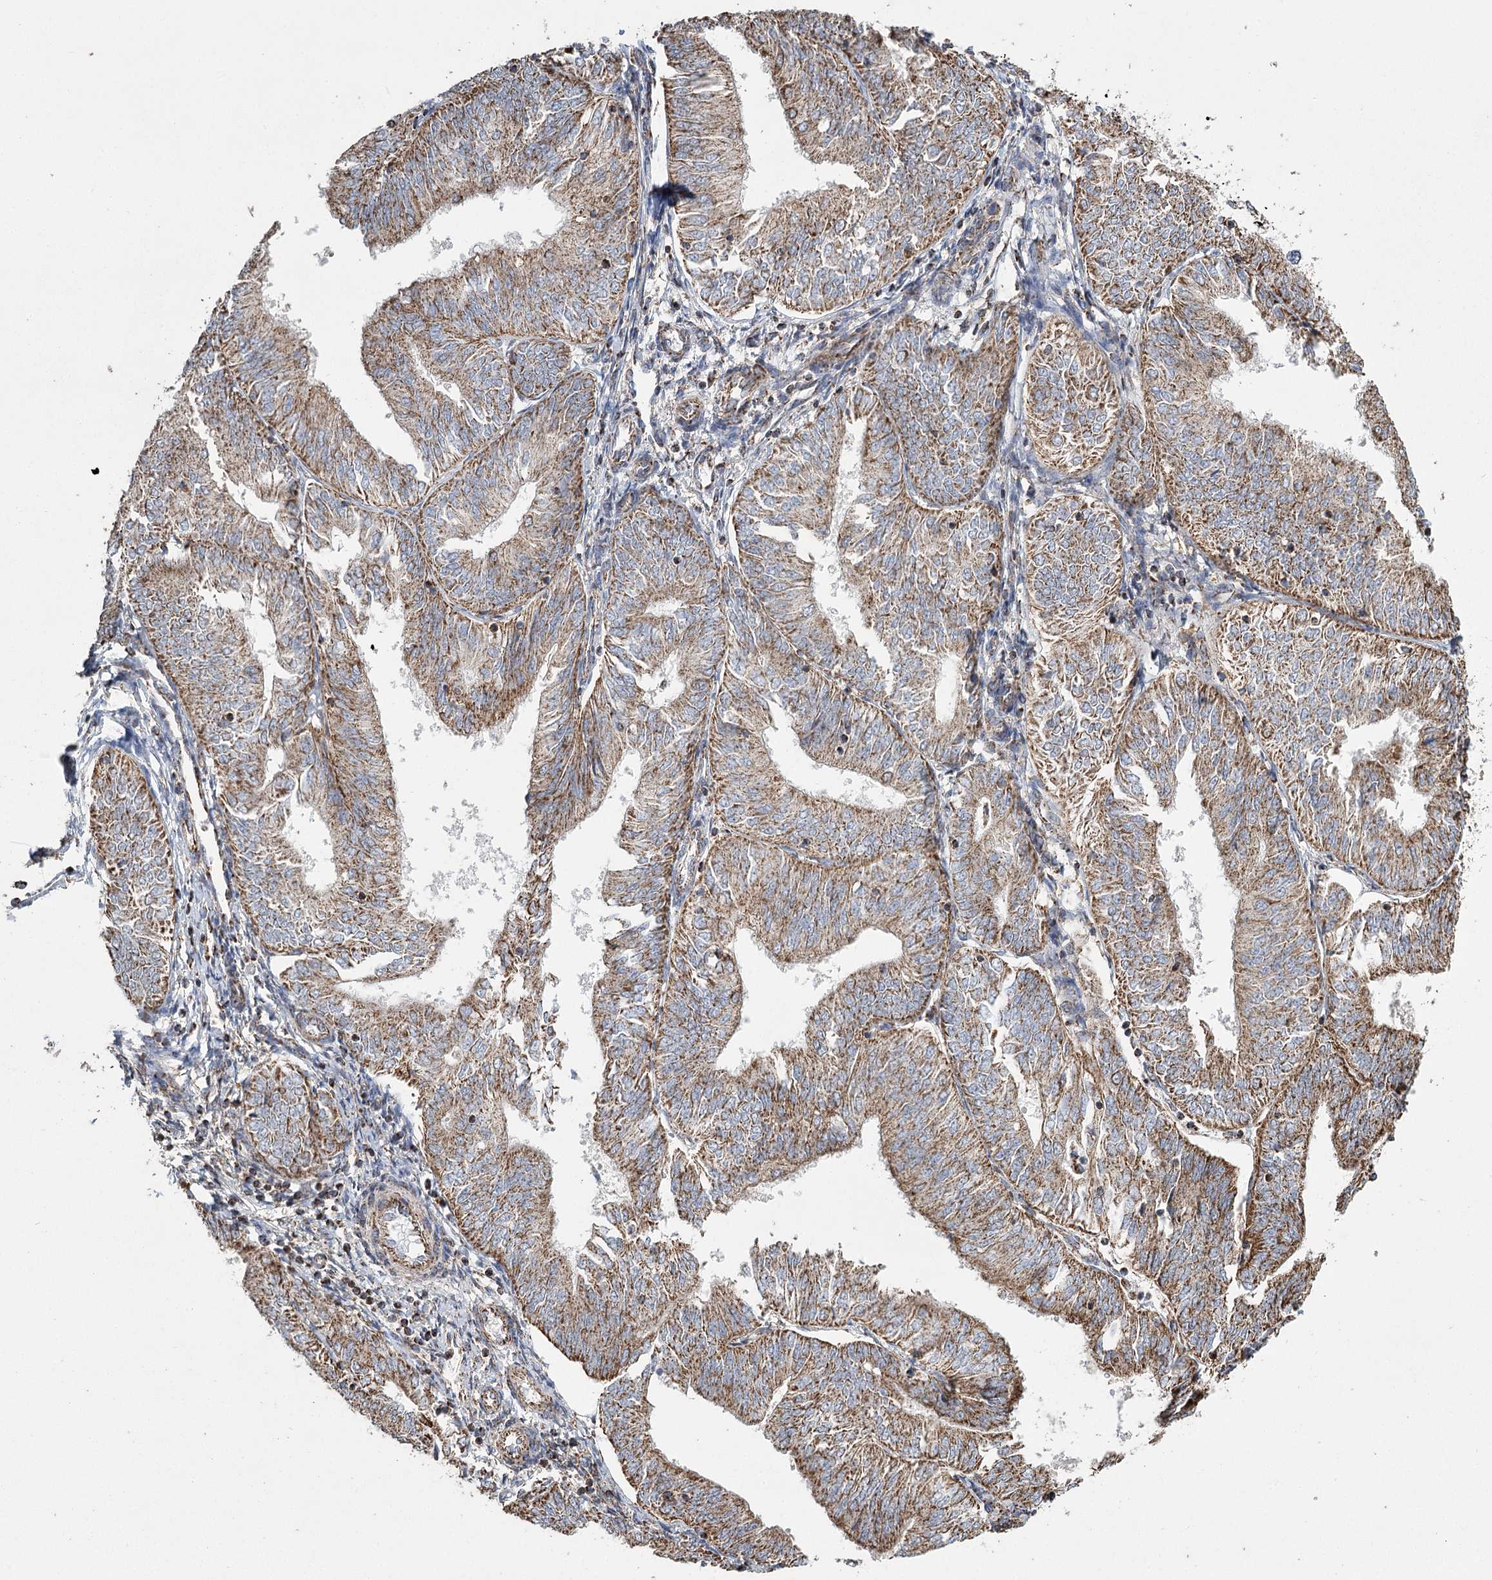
{"staining": {"intensity": "moderate", "quantity": ">75%", "location": "cytoplasmic/membranous"}, "tissue": "endometrial cancer", "cell_type": "Tumor cells", "image_type": "cancer", "snomed": [{"axis": "morphology", "description": "Adenocarcinoma, NOS"}, {"axis": "topography", "description": "Endometrium"}], "caption": "Adenocarcinoma (endometrial) stained with a protein marker exhibits moderate staining in tumor cells.", "gene": "RANBP3L", "patient": {"sex": "female", "age": 58}}